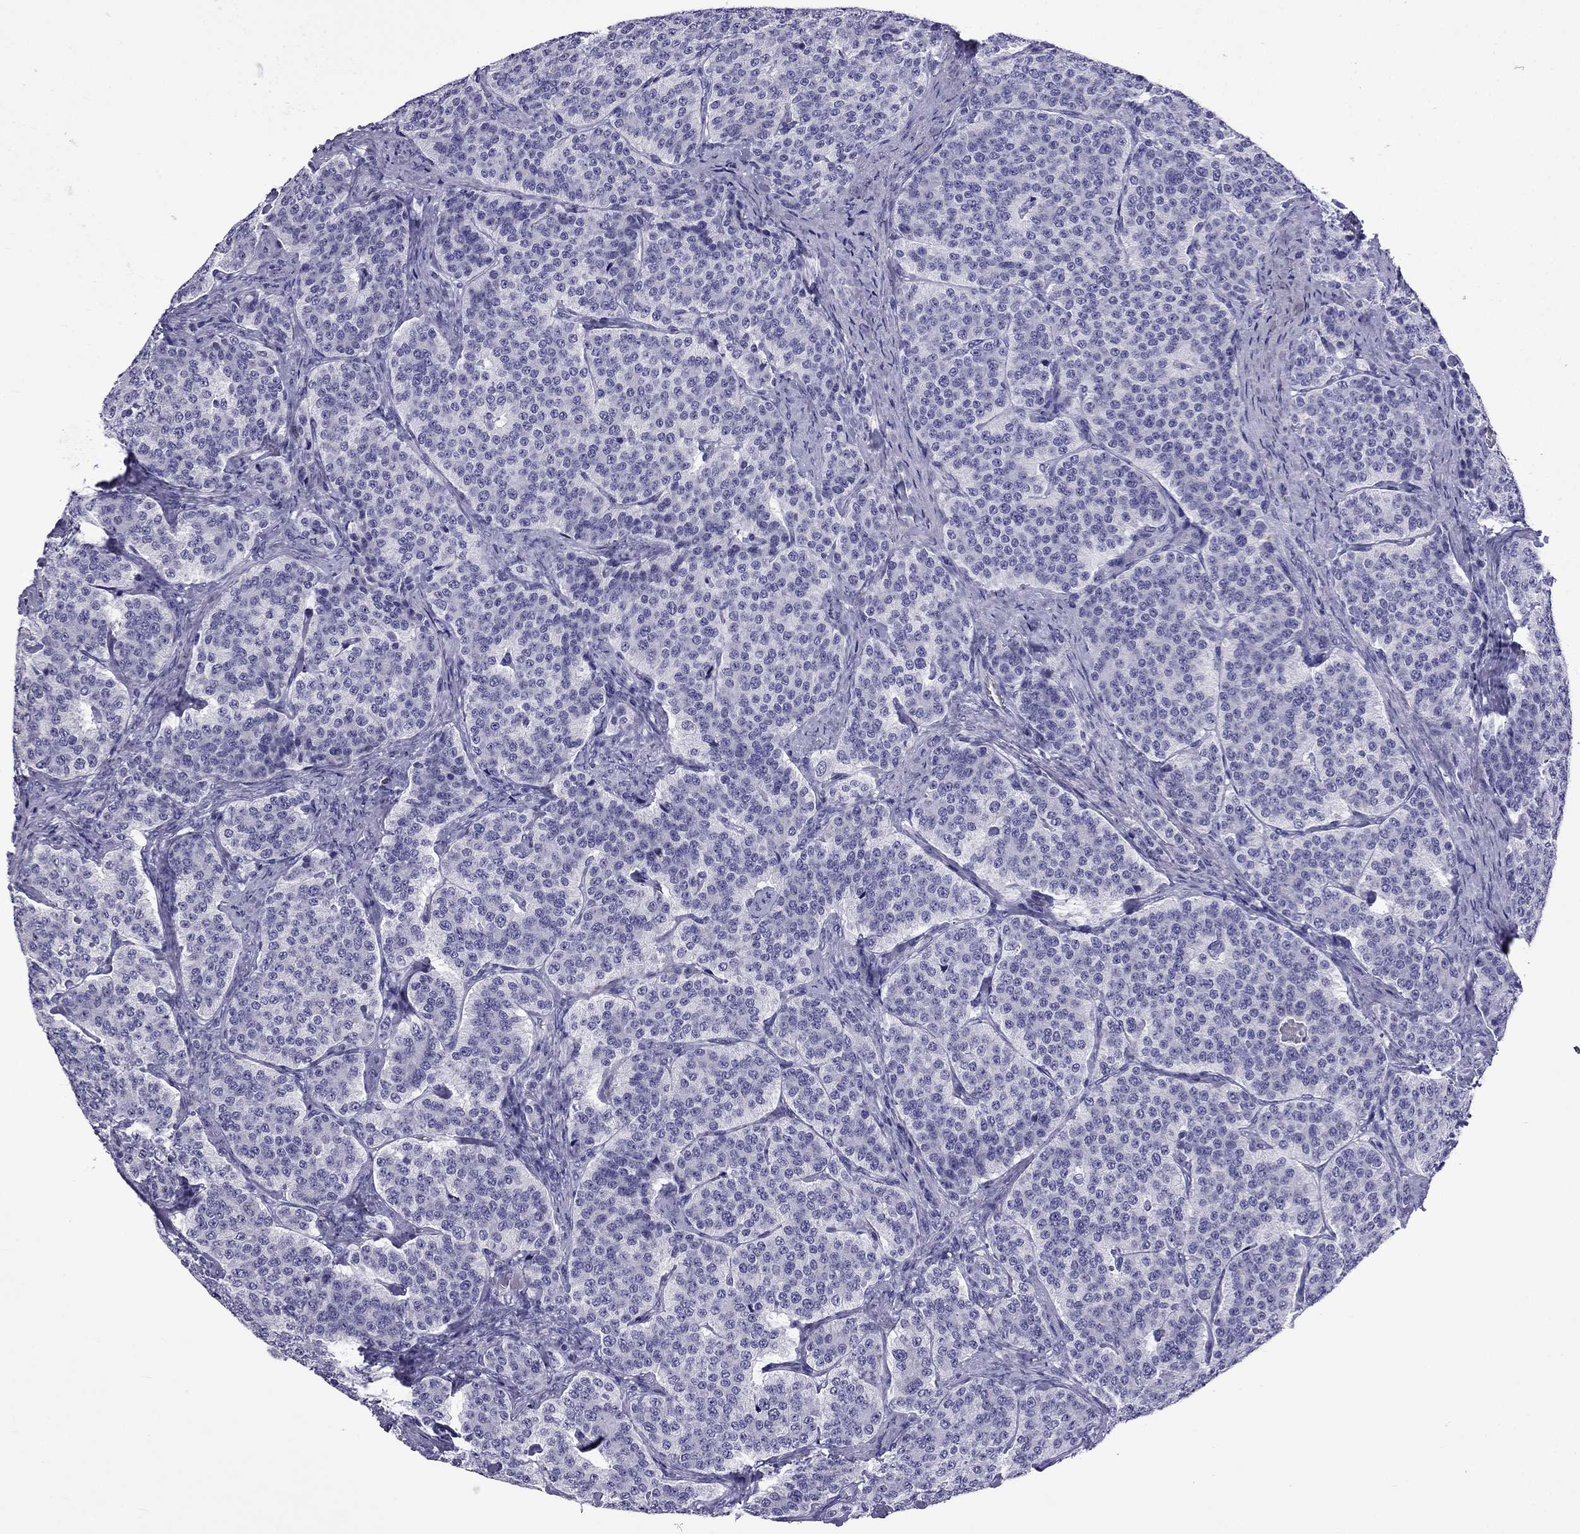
{"staining": {"intensity": "negative", "quantity": "none", "location": "none"}, "tissue": "carcinoid", "cell_type": "Tumor cells", "image_type": "cancer", "snomed": [{"axis": "morphology", "description": "Carcinoid, malignant, NOS"}, {"axis": "topography", "description": "Small intestine"}], "caption": "Carcinoid was stained to show a protein in brown. There is no significant expression in tumor cells.", "gene": "ARR3", "patient": {"sex": "female", "age": 58}}